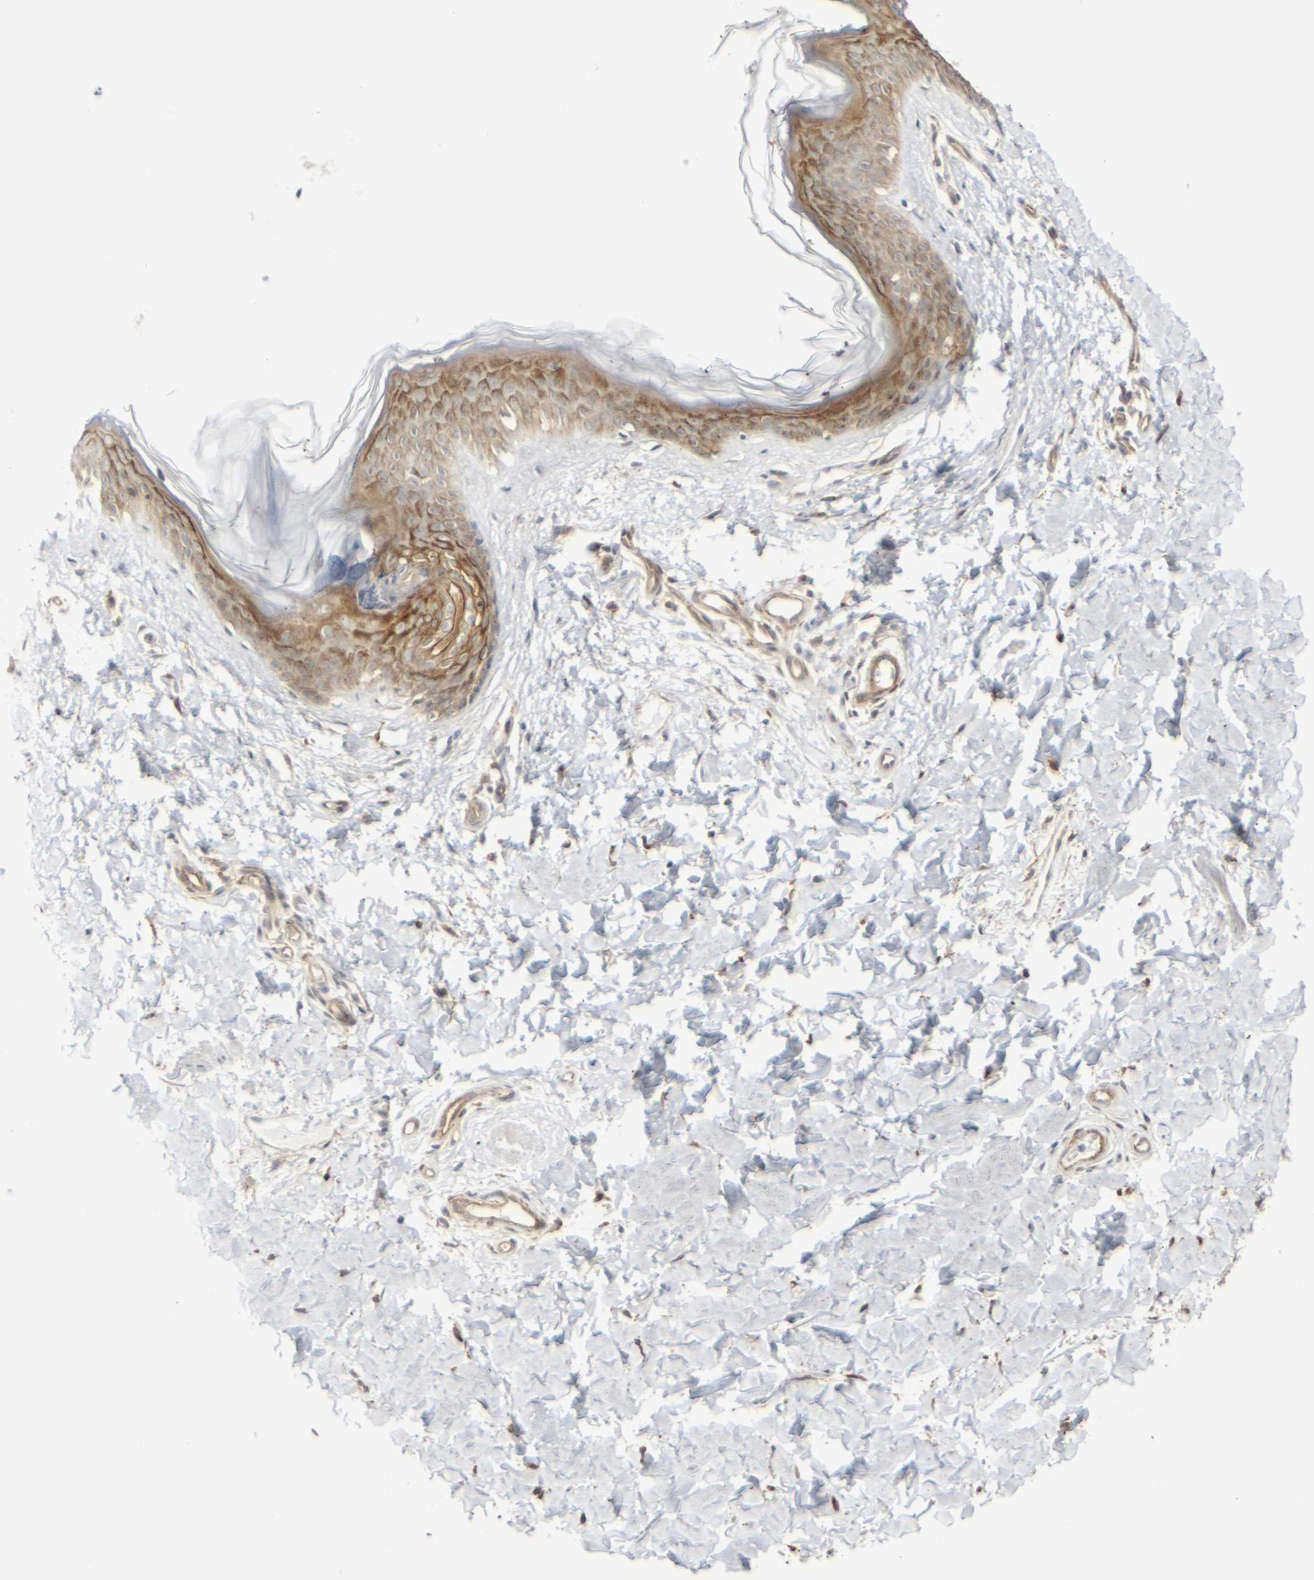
{"staining": {"intensity": "negative", "quantity": "none", "location": "none"}, "tissue": "skin", "cell_type": "Fibroblasts", "image_type": "normal", "snomed": [{"axis": "morphology", "description": "Normal tissue, NOS"}, {"axis": "topography", "description": "Skin"}], "caption": "The photomicrograph exhibits no significant staining in fibroblasts of skin. The staining was performed using DAB to visualize the protein expression in brown, while the nuclei were stained in blue with hematoxylin (Magnification: 20x).", "gene": "MYOF", "patient": {"sex": "female", "age": 41}}